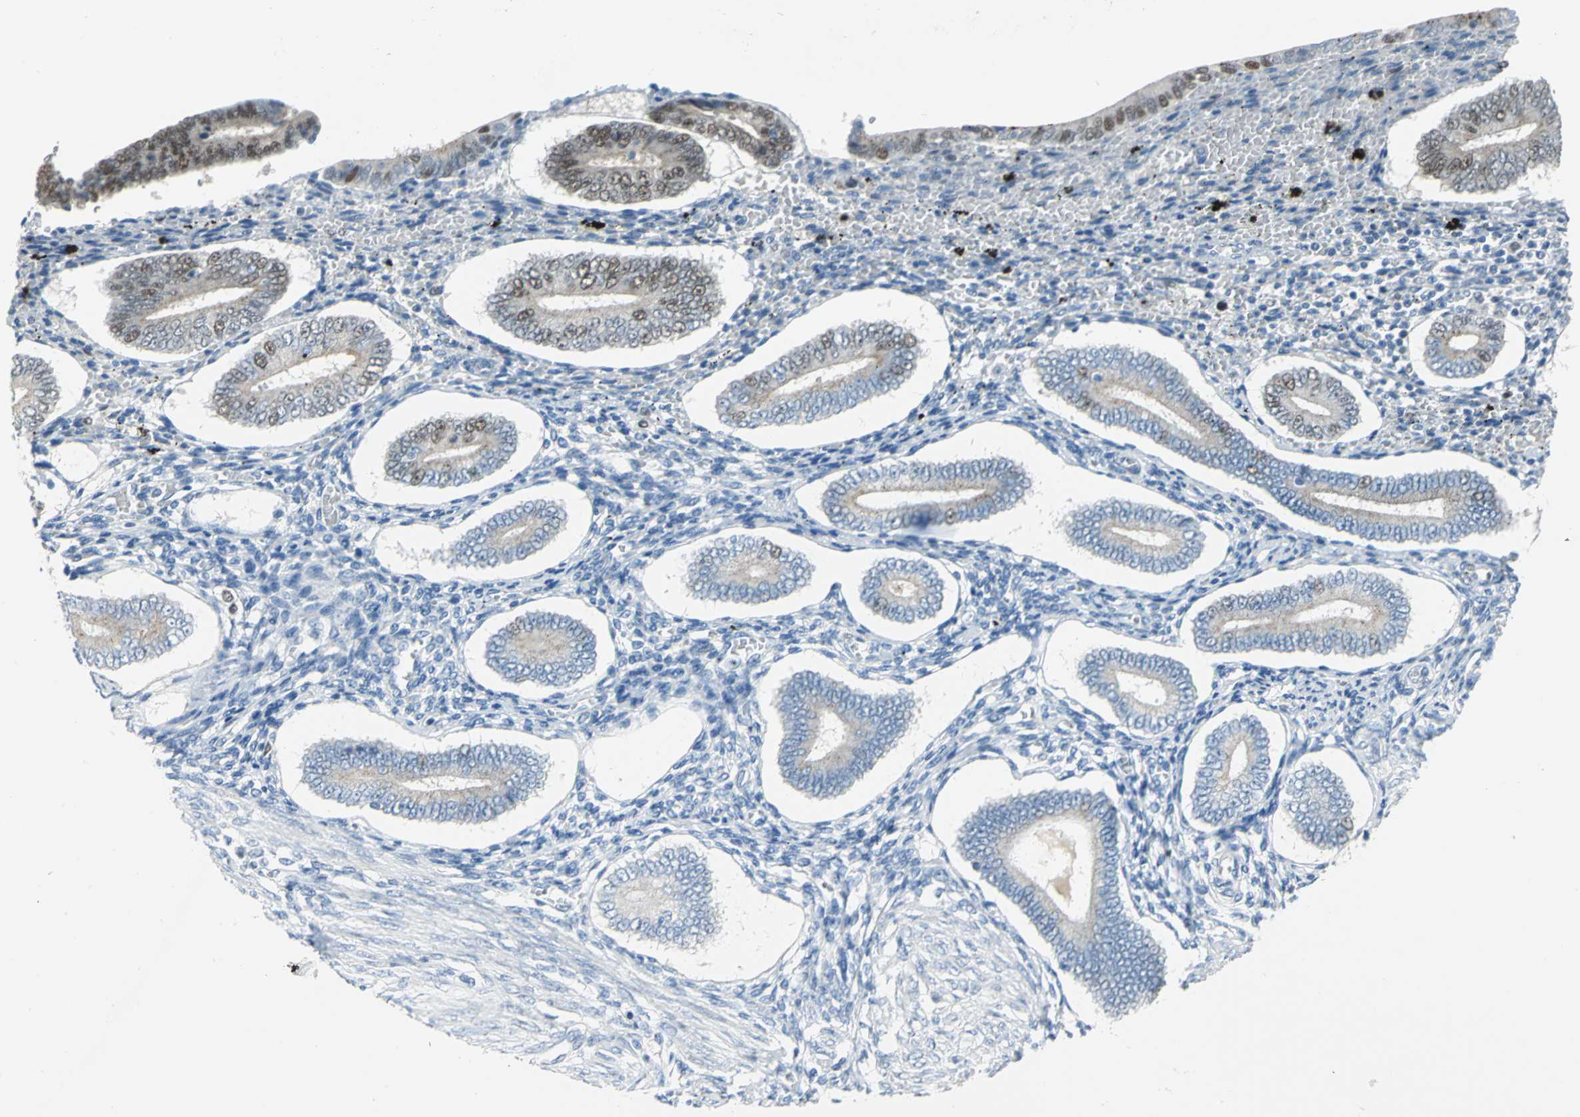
{"staining": {"intensity": "negative", "quantity": "none", "location": "none"}, "tissue": "endometrium", "cell_type": "Cells in endometrial stroma", "image_type": "normal", "snomed": [{"axis": "morphology", "description": "Normal tissue, NOS"}, {"axis": "topography", "description": "Endometrium"}], "caption": "An IHC micrograph of benign endometrium is shown. There is no staining in cells in endometrial stroma of endometrium. (Brightfield microscopy of DAB immunohistochemistry at high magnification).", "gene": "MCM4", "patient": {"sex": "female", "age": 42}}